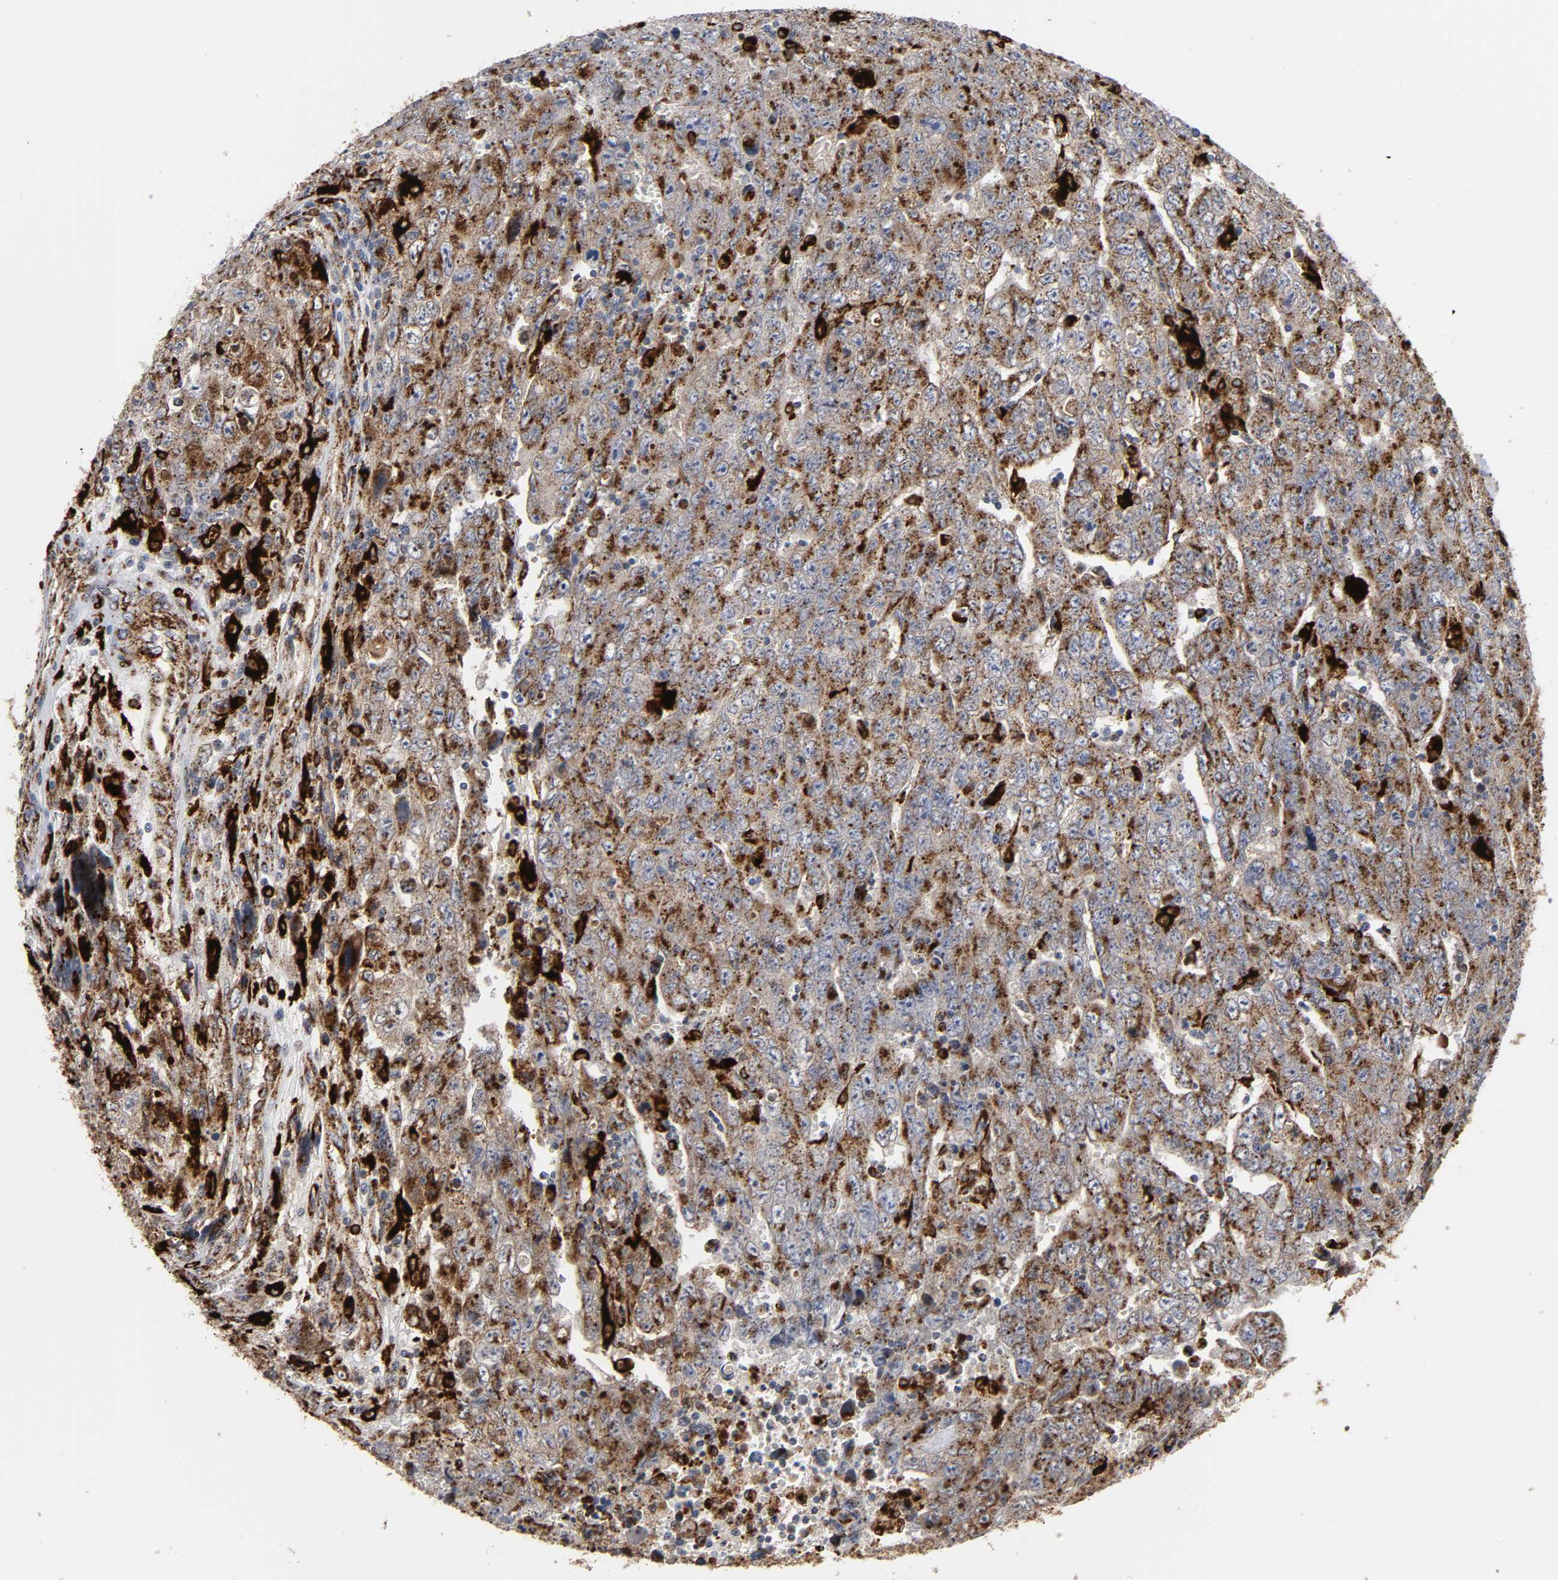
{"staining": {"intensity": "strong", "quantity": ">75%", "location": "cytoplasmic/membranous"}, "tissue": "testis cancer", "cell_type": "Tumor cells", "image_type": "cancer", "snomed": [{"axis": "morphology", "description": "Carcinoma, Embryonal, NOS"}, {"axis": "topography", "description": "Testis"}], "caption": "Testis cancer stained for a protein (brown) reveals strong cytoplasmic/membranous positive positivity in about >75% of tumor cells.", "gene": "PSAP", "patient": {"sex": "male", "age": 28}}